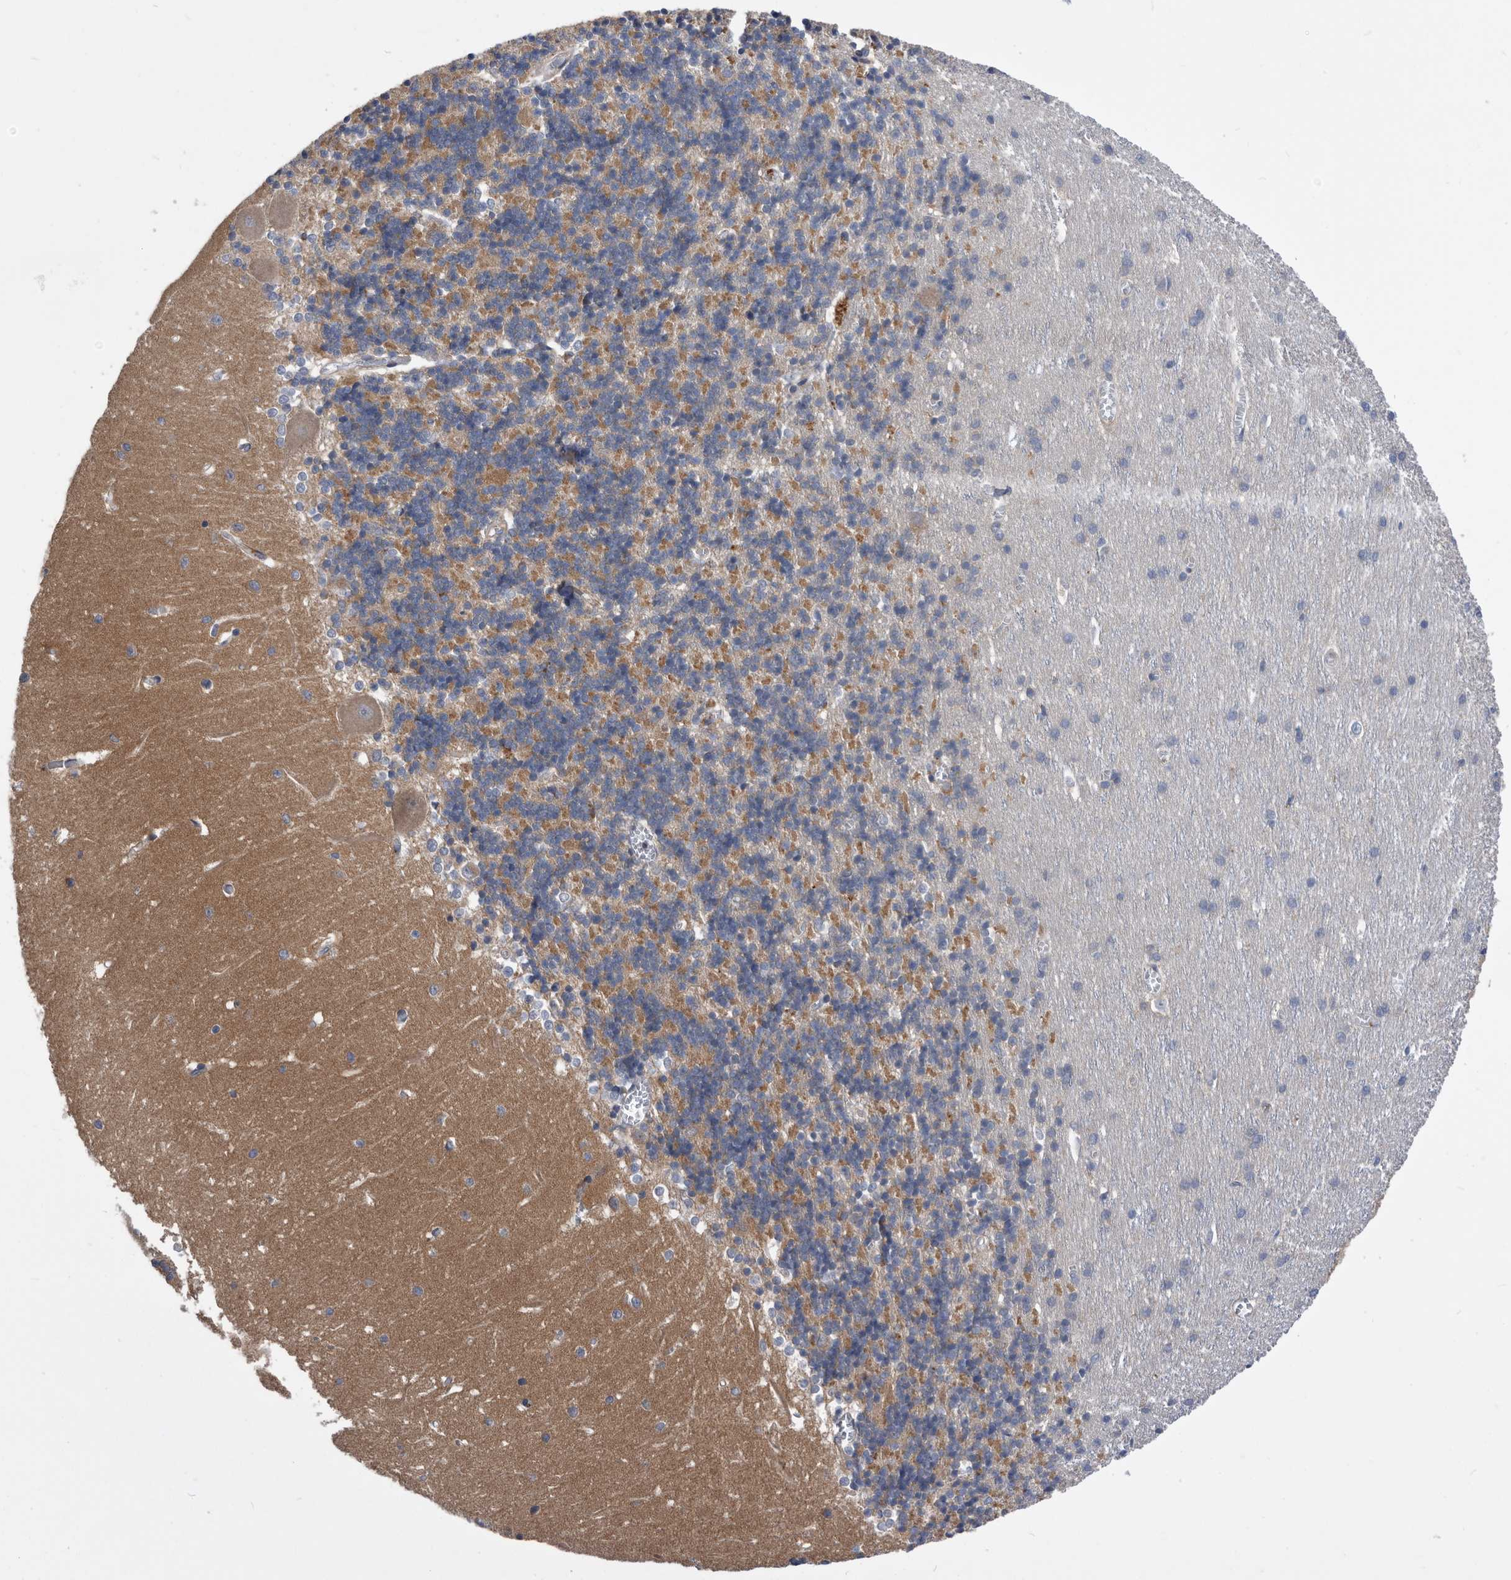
{"staining": {"intensity": "weak", "quantity": "25%-75%", "location": "cytoplasmic/membranous"}, "tissue": "cerebellum", "cell_type": "Cells in granular layer", "image_type": "normal", "snomed": [{"axis": "morphology", "description": "Normal tissue, NOS"}, {"axis": "topography", "description": "Cerebellum"}], "caption": "Weak cytoplasmic/membranous expression is seen in approximately 25%-75% of cells in granular layer in normal cerebellum. (DAB IHC, brown staining for protein, blue staining for nuclei).", "gene": "BAIAP3", "patient": {"sex": "male", "age": 37}}